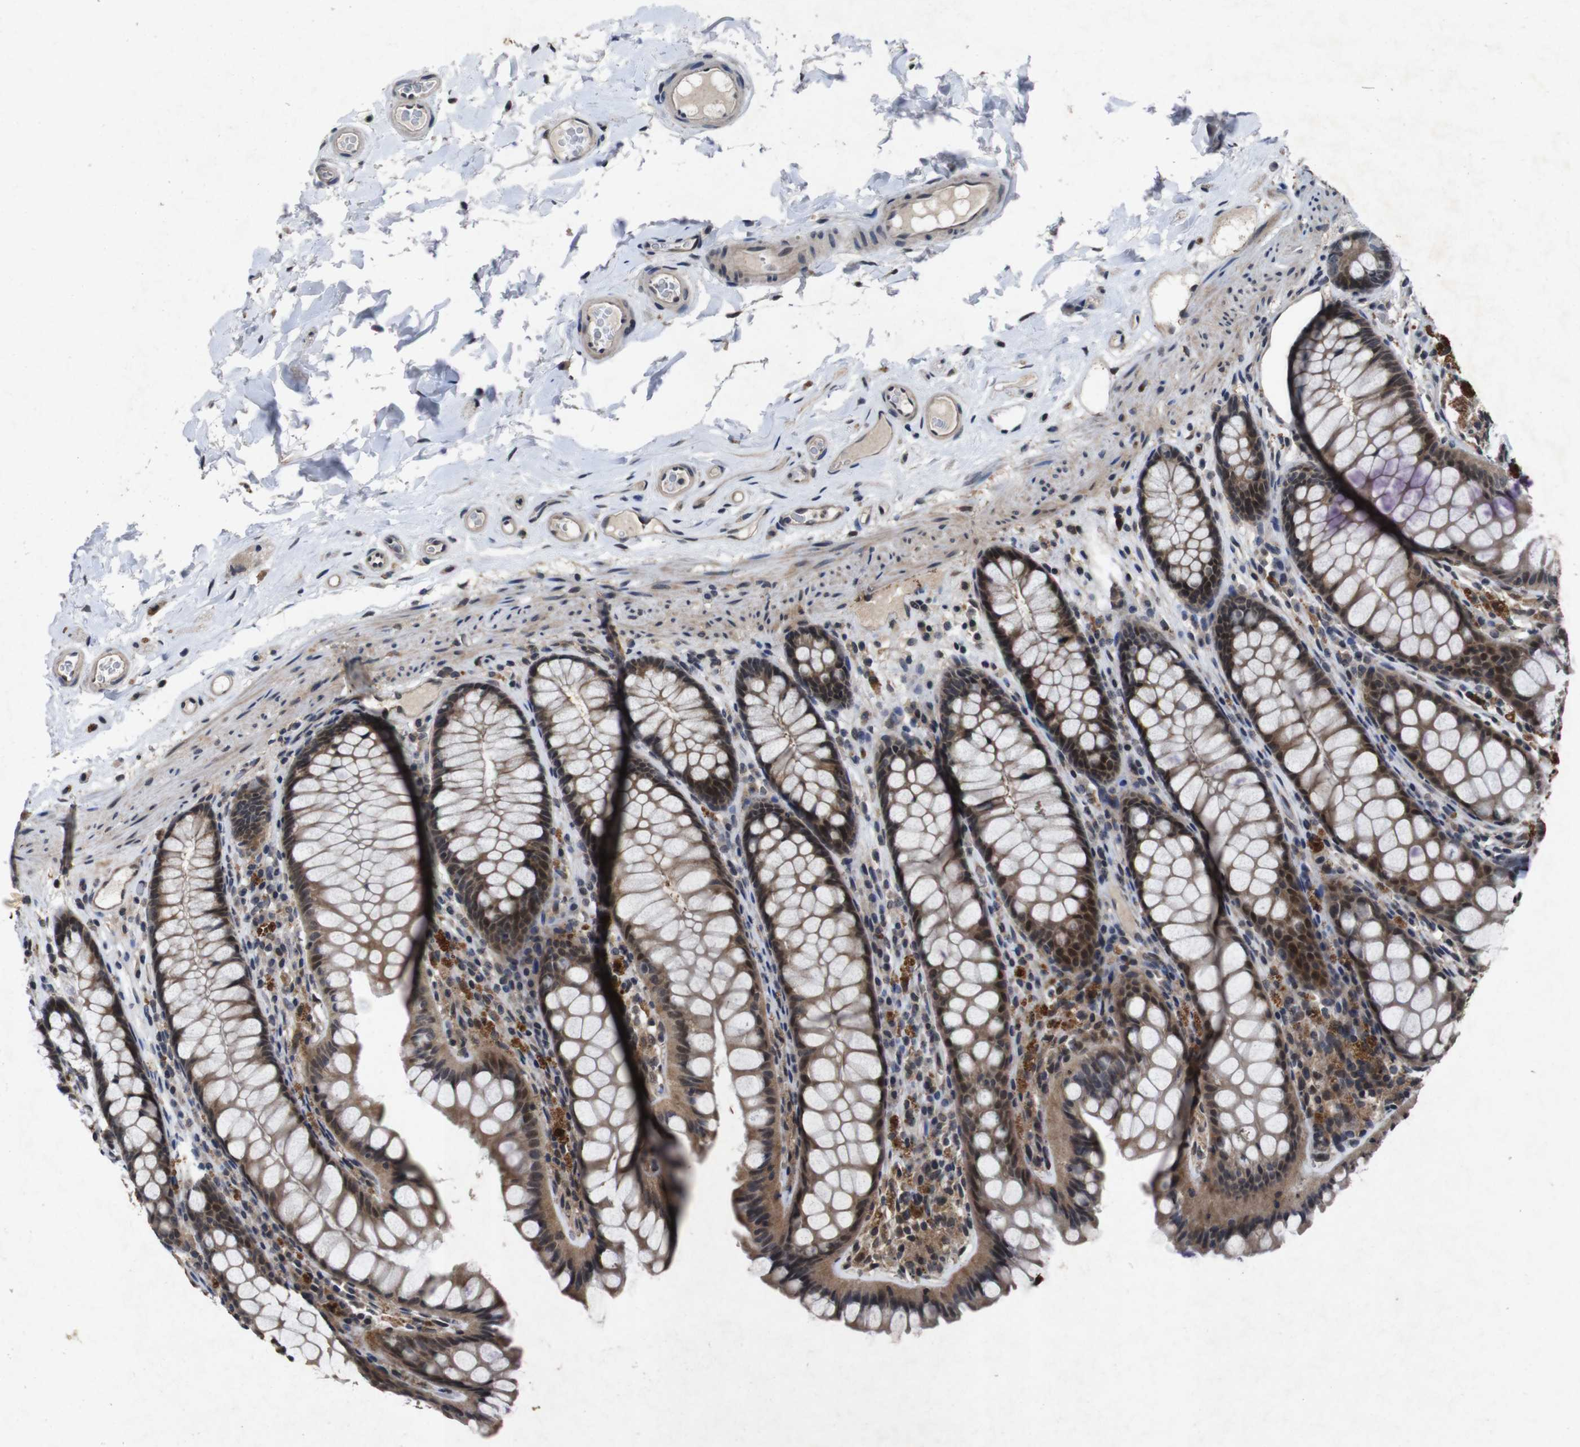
{"staining": {"intensity": "moderate", "quantity": "25%-75%", "location": "cytoplasmic/membranous,nuclear"}, "tissue": "colon", "cell_type": "Endothelial cells", "image_type": "normal", "snomed": [{"axis": "morphology", "description": "Normal tissue, NOS"}, {"axis": "topography", "description": "Colon"}], "caption": "Human colon stained for a protein (brown) reveals moderate cytoplasmic/membranous,nuclear positive positivity in approximately 25%-75% of endothelial cells.", "gene": "AKT3", "patient": {"sex": "female", "age": 55}}